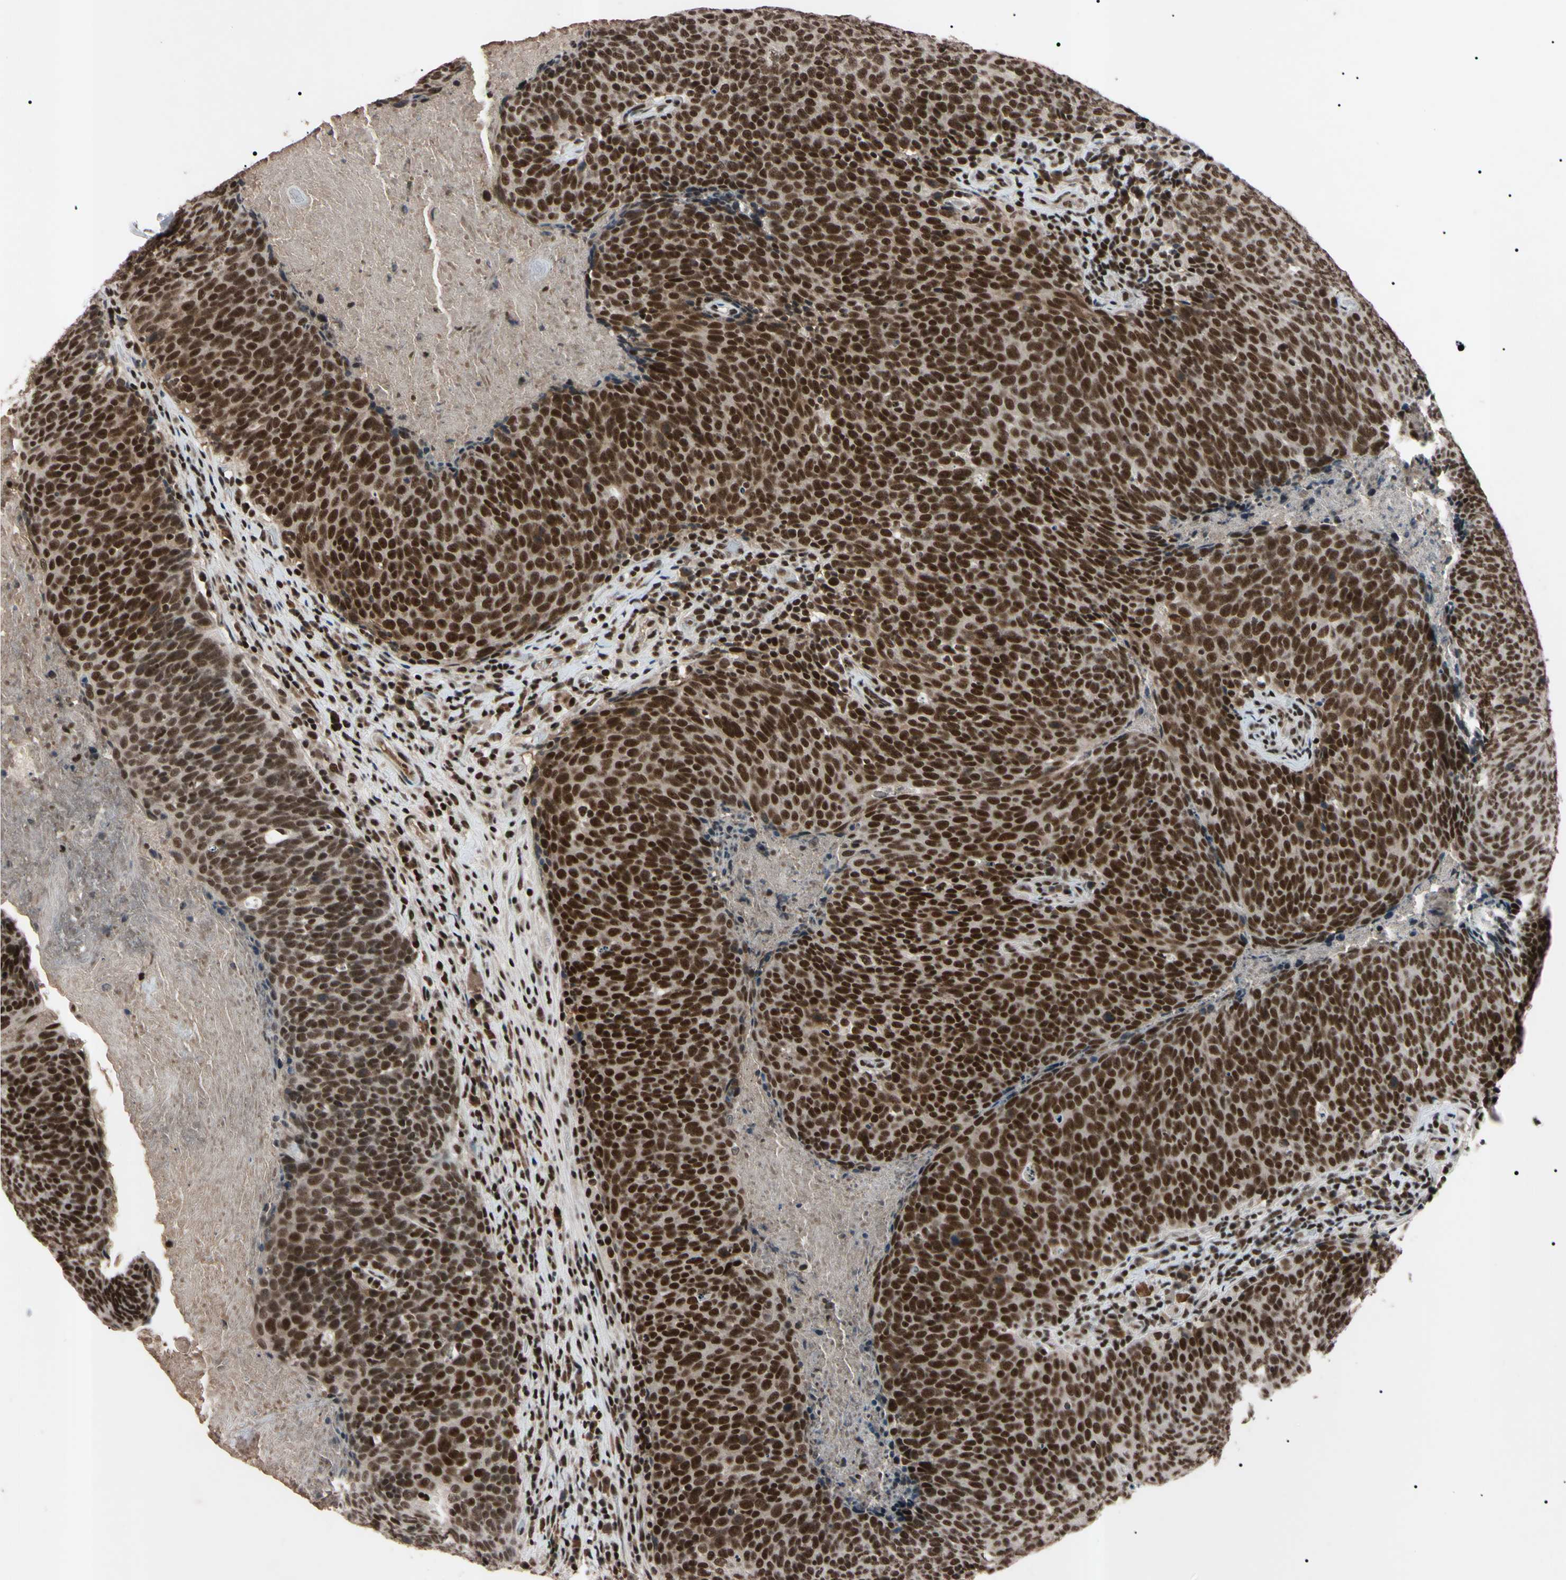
{"staining": {"intensity": "strong", "quantity": "25%-75%", "location": "cytoplasmic/membranous,nuclear"}, "tissue": "head and neck cancer", "cell_type": "Tumor cells", "image_type": "cancer", "snomed": [{"axis": "morphology", "description": "Squamous cell carcinoma, NOS"}, {"axis": "morphology", "description": "Squamous cell carcinoma, metastatic, NOS"}, {"axis": "topography", "description": "Lymph node"}, {"axis": "topography", "description": "Head-Neck"}], "caption": "Tumor cells exhibit high levels of strong cytoplasmic/membranous and nuclear positivity in about 25%-75% of cells in human metastatic squamous cell carcinoma (head and neck).", "gene": "YY1", "patient": {"sex": "male", "age": 62}}